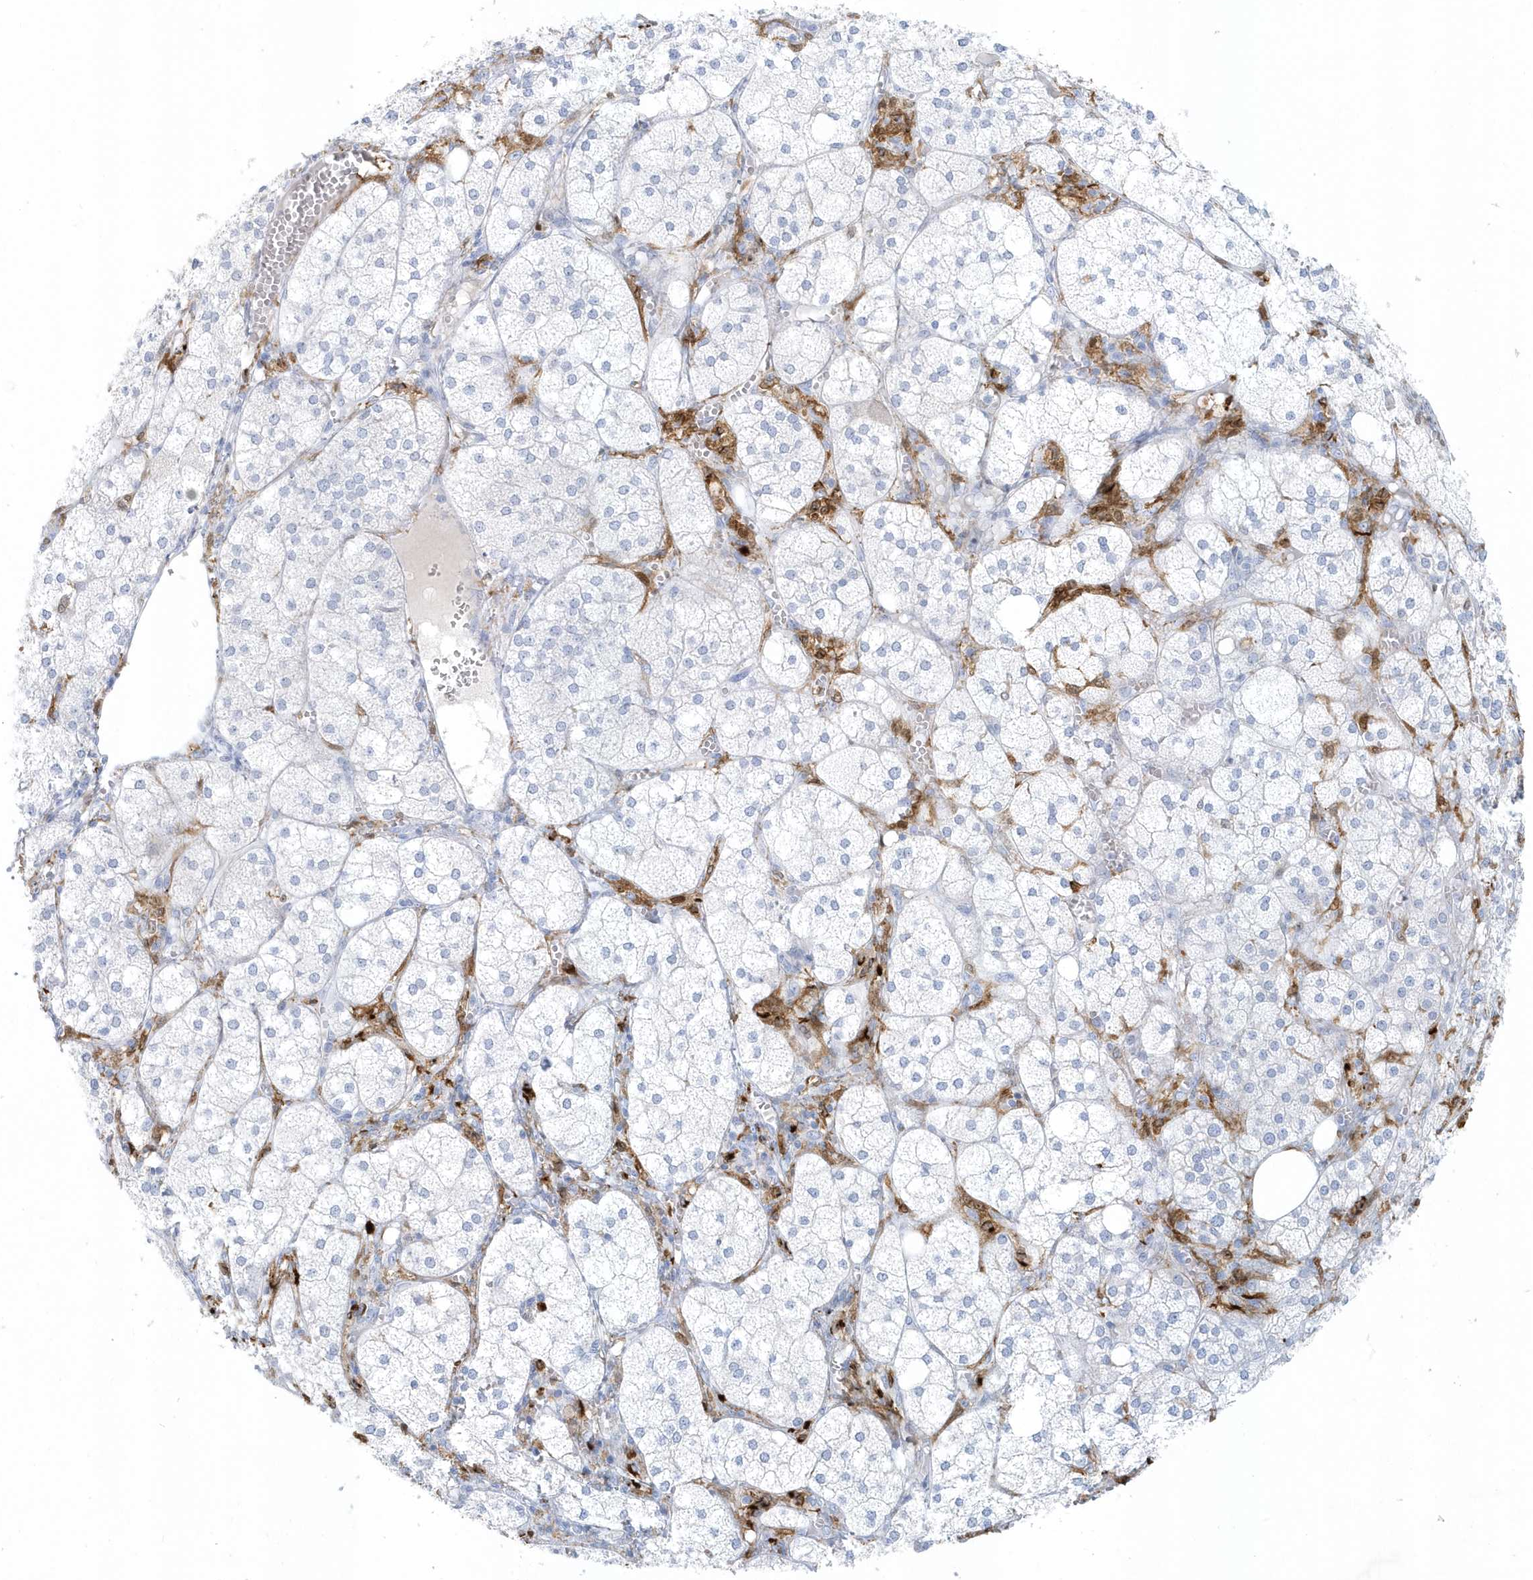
{"staining": {"intensity": "moderate", "quantity": "<25%", "location": "cytoplasmic/membranous"}, "tissue": "adrenal gland", "cell_type": "Glandular cells", "image_type": "normal", "snomed": [{"axis": "morphology", "description": "Normal tissue, NOS"}, {"axis": "topography", "description": "Adrenal gland"}], "caption": "Protein analysis of benign adrenal gland exhibits moderate cytoplasmic/membranous positivity in approximately <25% of glandular cells. The staining was performed using DAB to visualize the protein expression in brown, while the nuclei were stained in blue with hematoxylin (Magnification: 20x).", "gene": "FAM98A", "patient": {"sex": "female", "age": 61}}